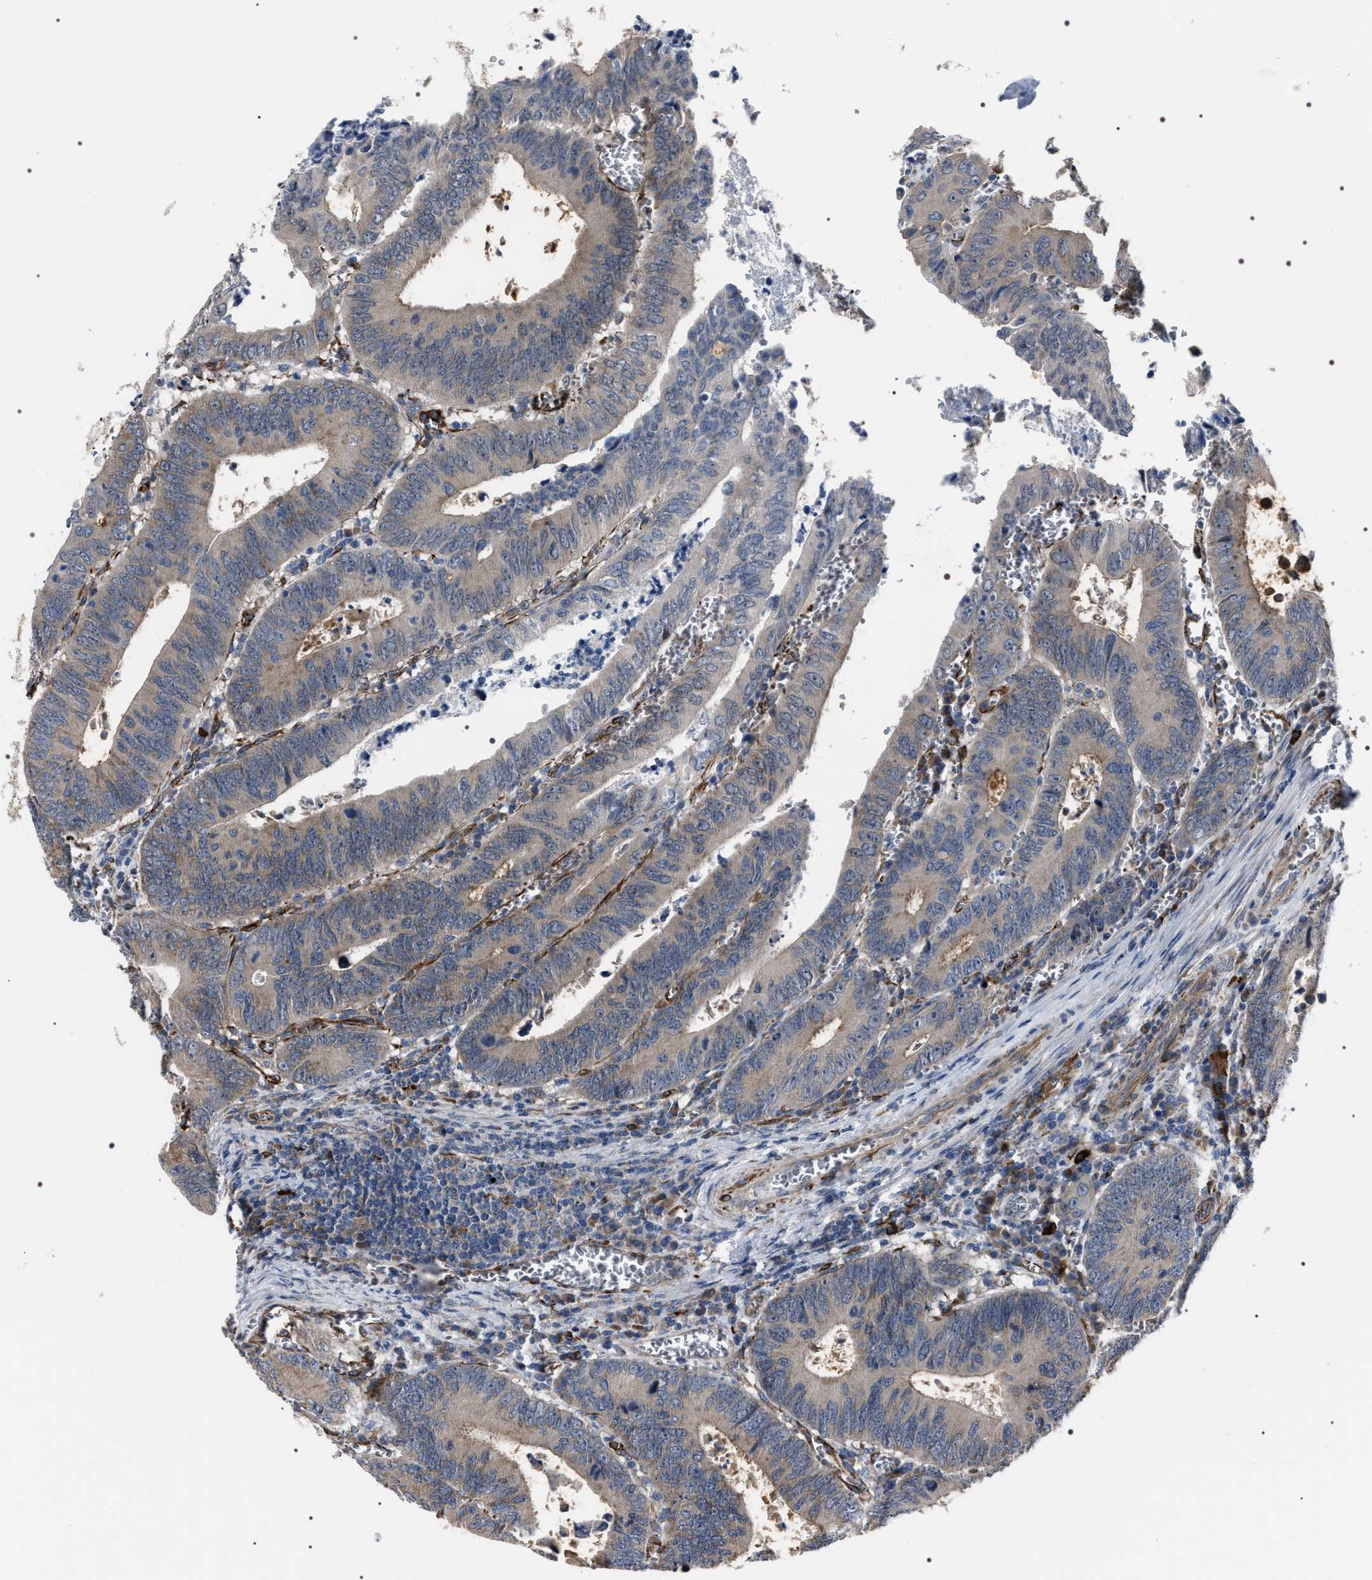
{"staining": {"intensity": "negative", "quantity": "none", "location": "none"}, "tissue": "colorectal cancer", "cell_type": "Tumor cells", "image_type": "cancer", "snomed": [{"axis": "morphology", "description": "Inflammation, NOS"}, {"axis": "morphology", "description": "Adenocarcinoma, NOS"}, {"axis": "topography", "description": "Colon"}], "caption": "A high-resolution photomicrograph shows IHC staining of colorectal adenocarcinoma, which shows no significant positivity in tumor cells. (DAB (3,3'-diaminobenzidine) immunohistochemistry visualized using brightfield microscopy, high magnification).", "gene": "PKD1L1", "patient": {"sex": "male", "age": 72}}